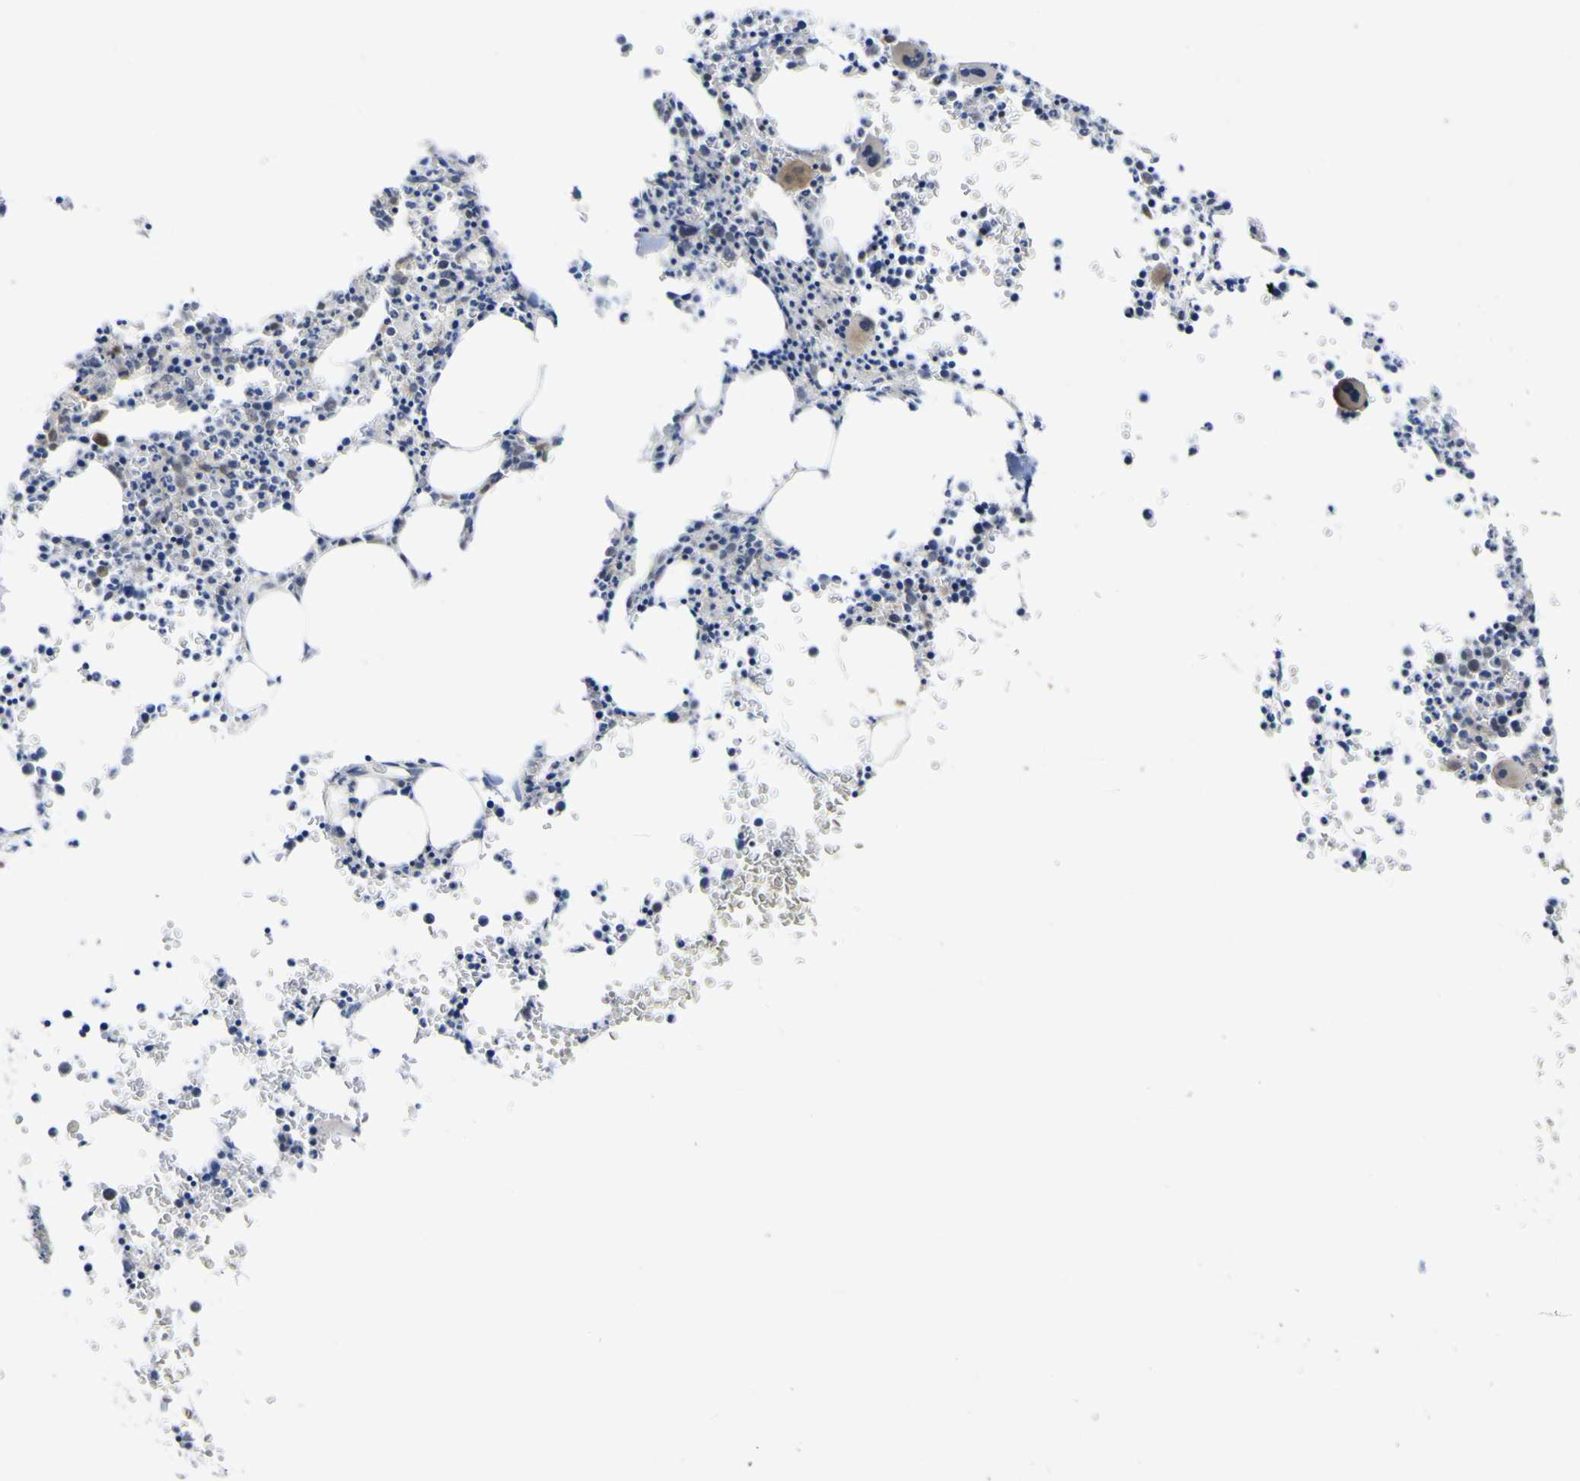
{"staining": {"intensity": "moderate", "quantity": "<25%", "location": "cytoplasmic/membranous"}, "tissue": "bone marrow", "cell_type": "Hematopoietic cells", "image_type": "normal", "snomed": [{"axis": "morphology", "description": "Normal tissue, NOS"}, {"axis": "morphology", "description": "Inflammation, NOS"}, {"axis": "topography", "description": "Bone marrow"}], "caption": "IHC (DAB) staining of benign human bone marrow displays moderate cytoplasmic/membranous protein staining in approximately <25% of hematopoietic cells. (DAB IHC with brightfield microscopy, high magnification).", "gene": "TNFRSF11A", "patient": {"sex": "female", "age": 61}}